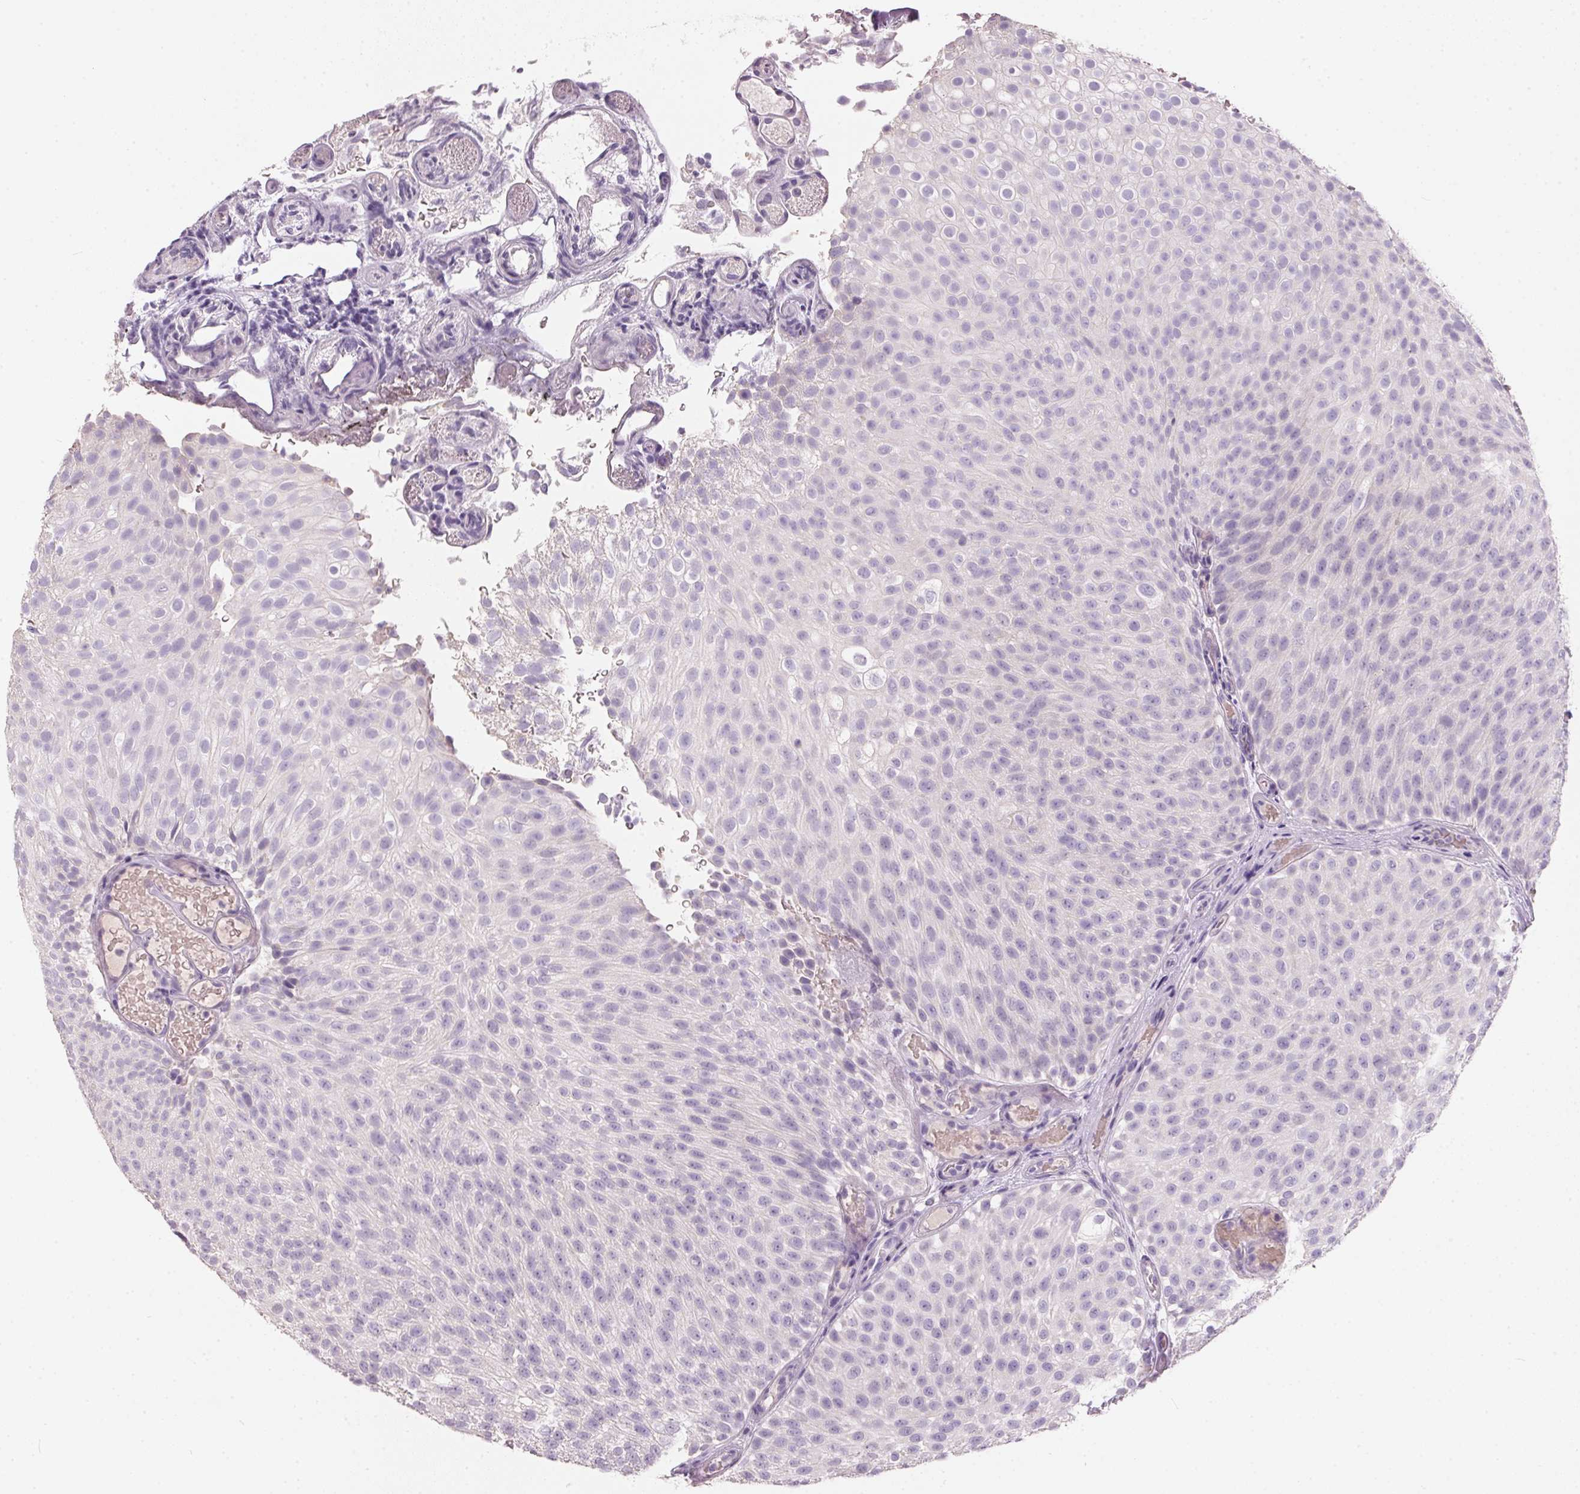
{"staining": {"intensity": "negative", "quantity": "none", "location": "none"}, "tissue": "urothelial cancer", "cell_type": "Tumor cells", "image_type": "cancer", "snomed": [{"axis": "morphology", "description": "Urothelial carcinoma, Low grade"}, {"axis": "topography", "description": "Urinary bladder"}], "caption": "Immunohistochemistry (IHC) of human low-grade urothelial carcinoma shows no staining in tumor cells. (DAB immunohistochemistry, high magnification).", "gene": "HSD17B1", "patient": {"sex": "male", "age": 78}}